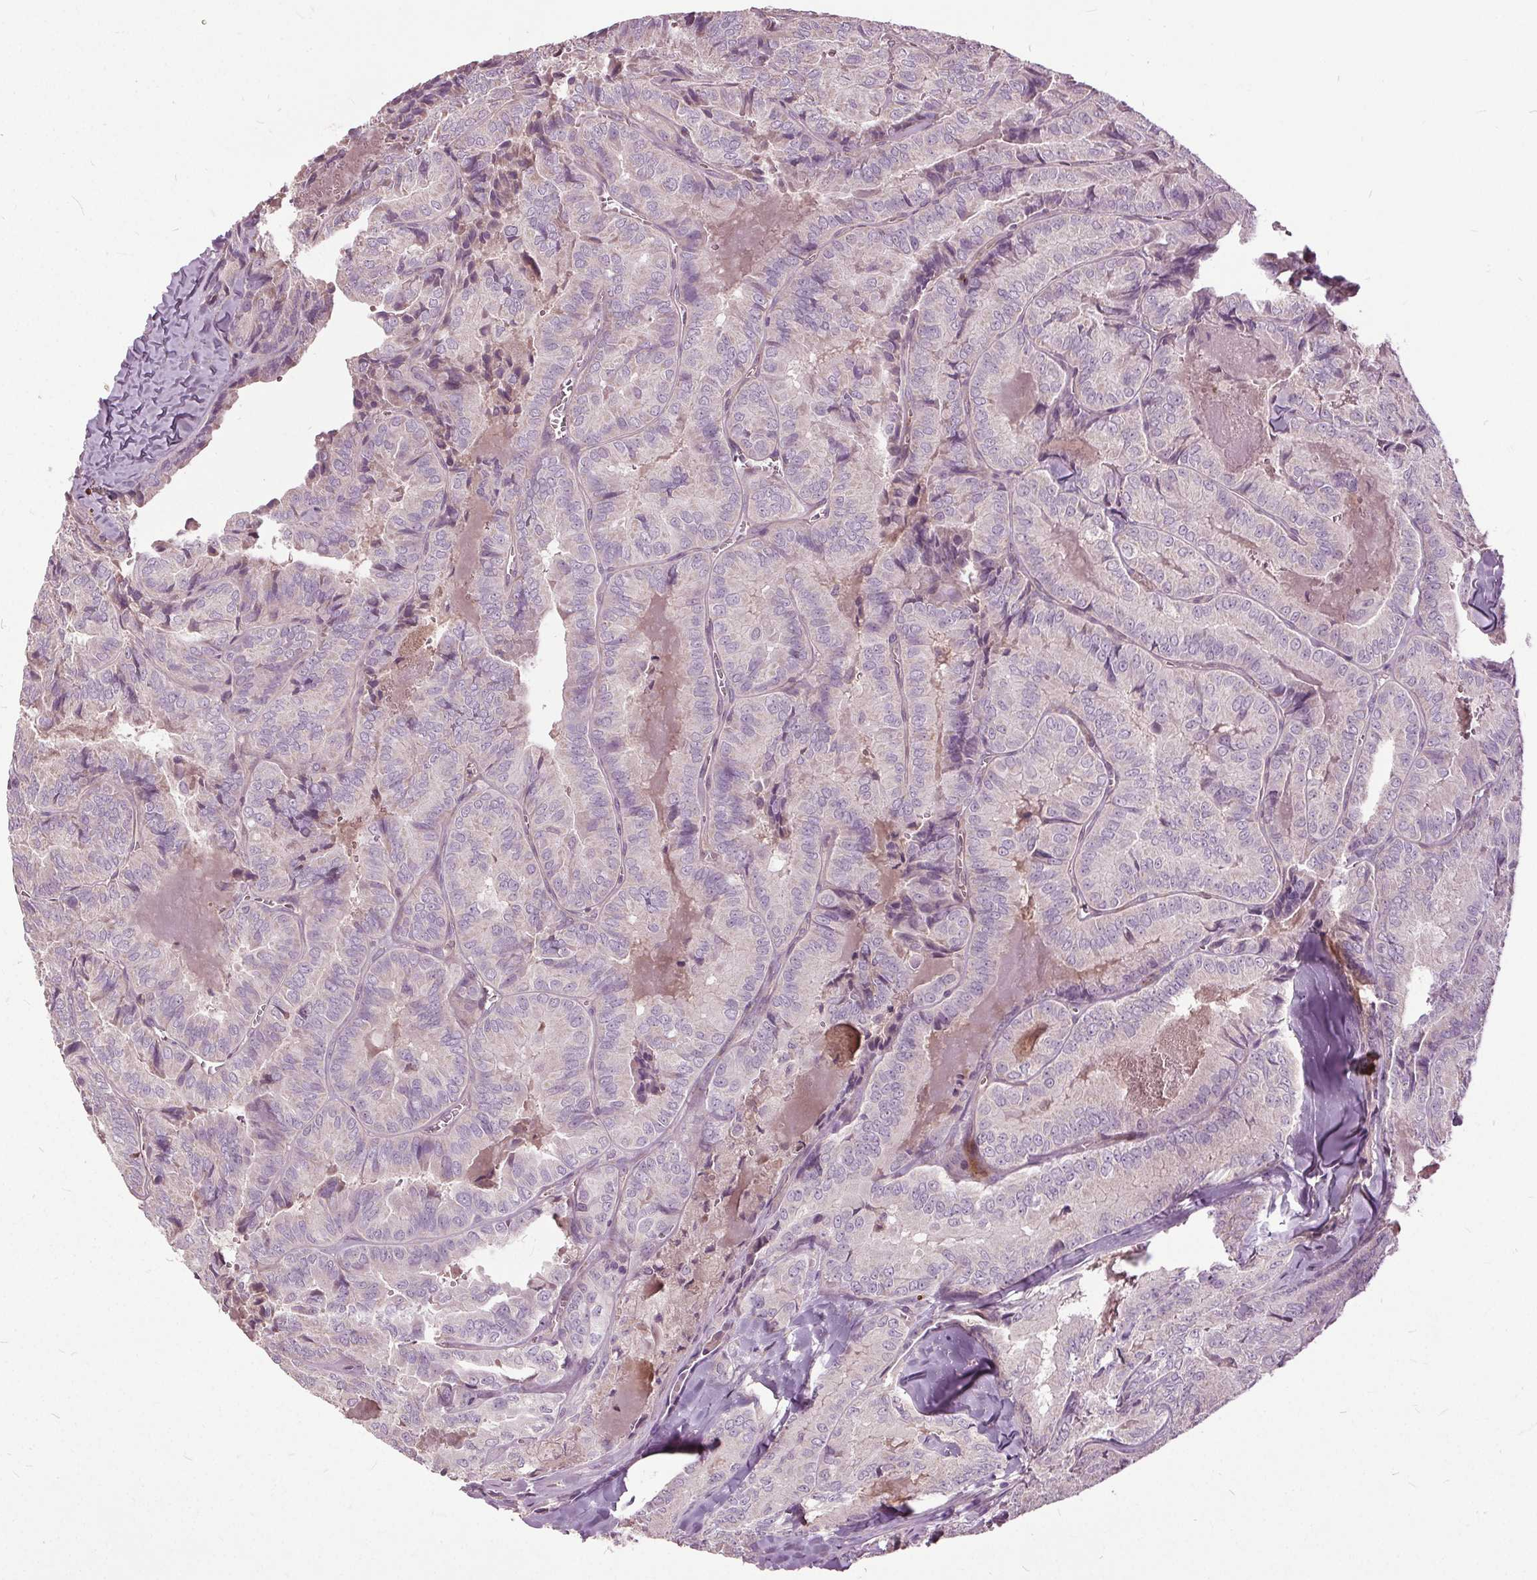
{"staining": {"intensity": "negative", "quantity": "none", "location": "none"}, "tissue": "thyroid cancer", "cell_type": "Tumor cells", "image_type": "cancer", "snomed": [{"axis": "morphology", "description": "Papillary adenocarcinoma, NOS"}, {"axis": "topography", "description": "Thyroid gland"}], "caption": "DAB (3,3'-diaminobenzidine) immunohistochemical staining of human thyroid cancer exhibits no significant staining in tumor cells. The staining was performed using DAB (3,3'-diaminobenzidine) to visualize the protein expression in brown, while the nuclei were stained in blue with hematoxylin (Magnification: 20x).", "gene": "PDGFD", "patient": {"sex": "female", "age": 75}}